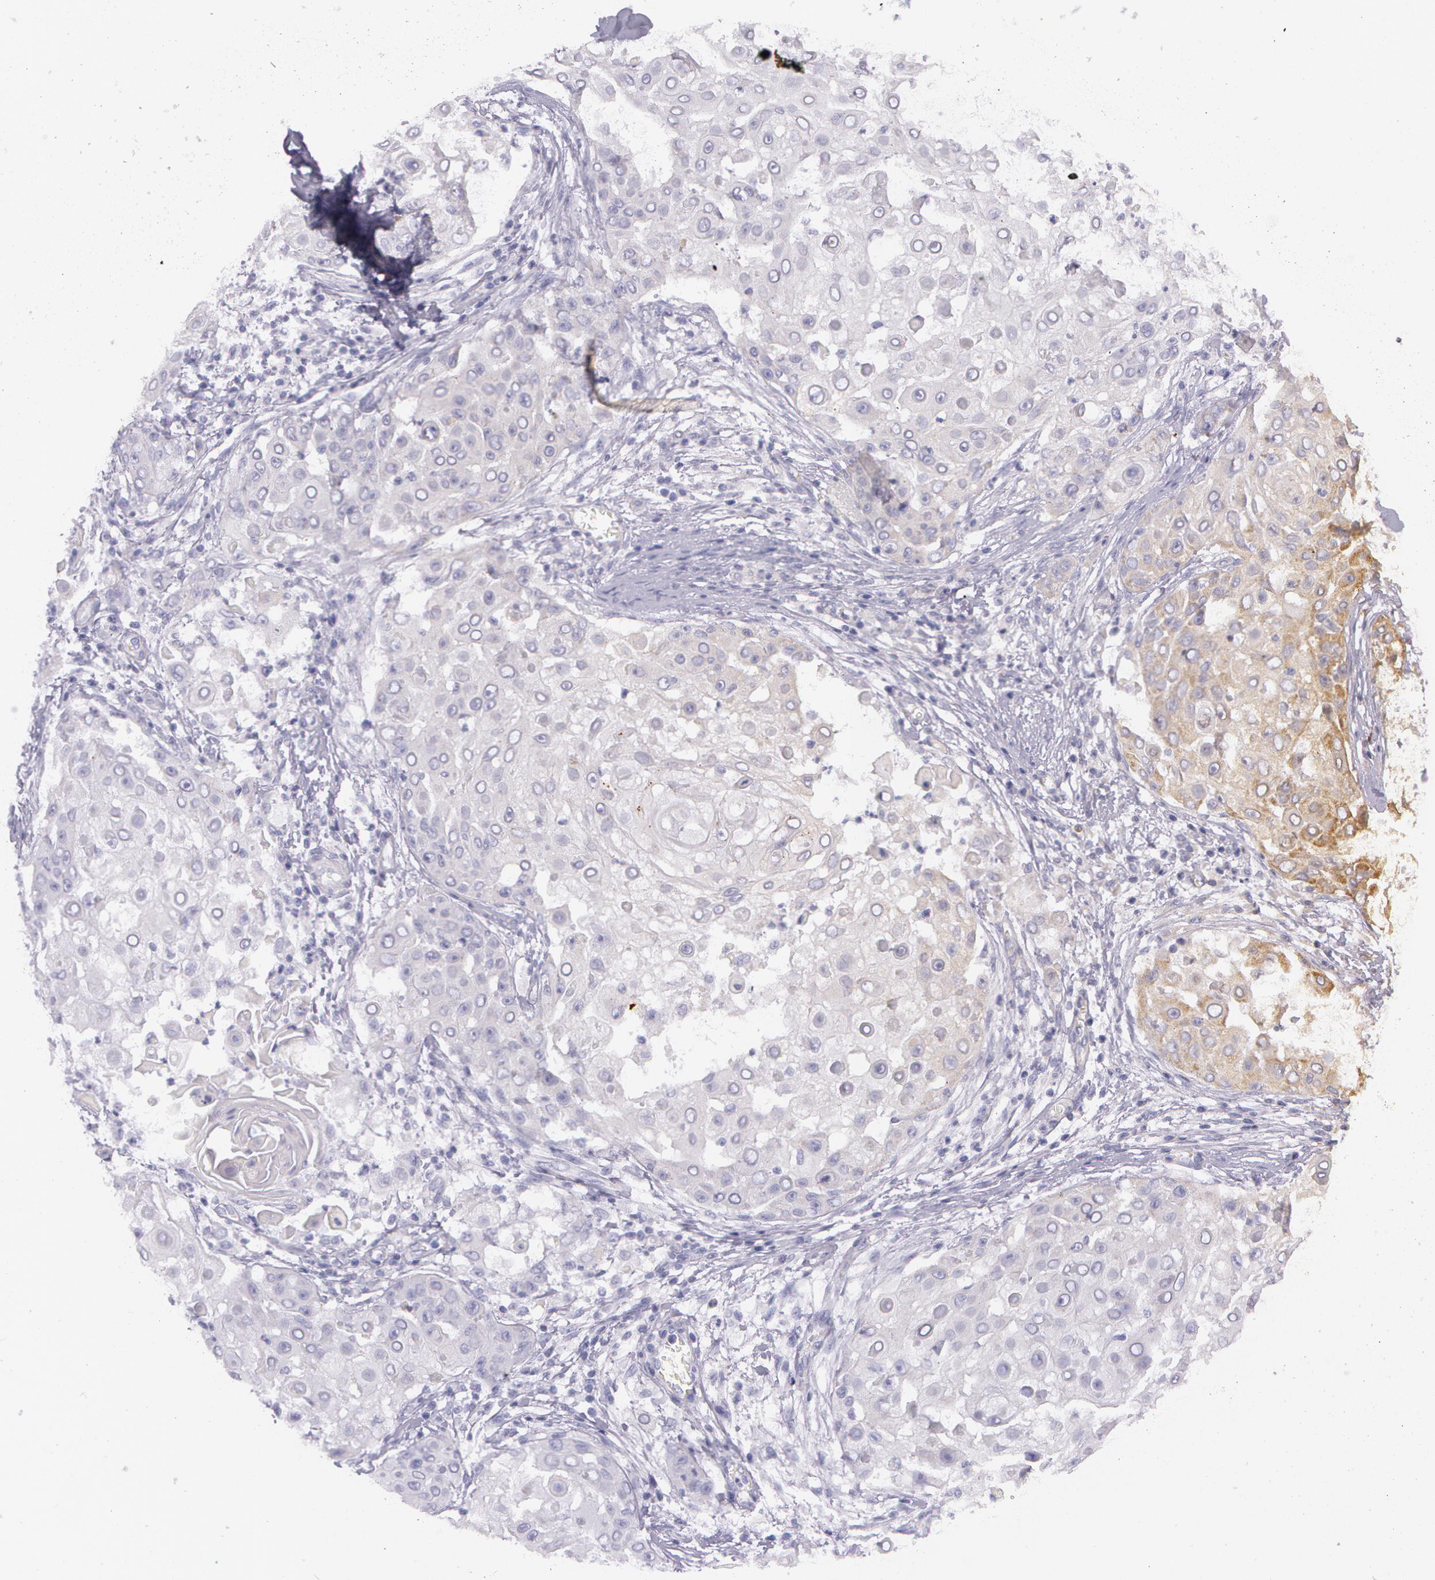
{"staining": {"intensity": "weak", "quantity": "<25%", "location": "cytoplasmic/membranous"}, "tissue": "skin cancer", "cell_type": "Tumor cells", "image_type": "cancer", "snomed": [{"axis": "morphology", "description": "Squamous cell carcinoma, NOS"}, {"axis": "topography", "description": "Skin"}], "caption": "Immunohistochemistry (IHC) histopathology image of neoplastic tissue: human skin cancer stained with DAB shows no significant protein staining in tumor cells. (DAB immunohistochemistry with hematoxylin counter stain).", "gene": "ASCC2", "patient": {"sex": "female", "age": 57}}